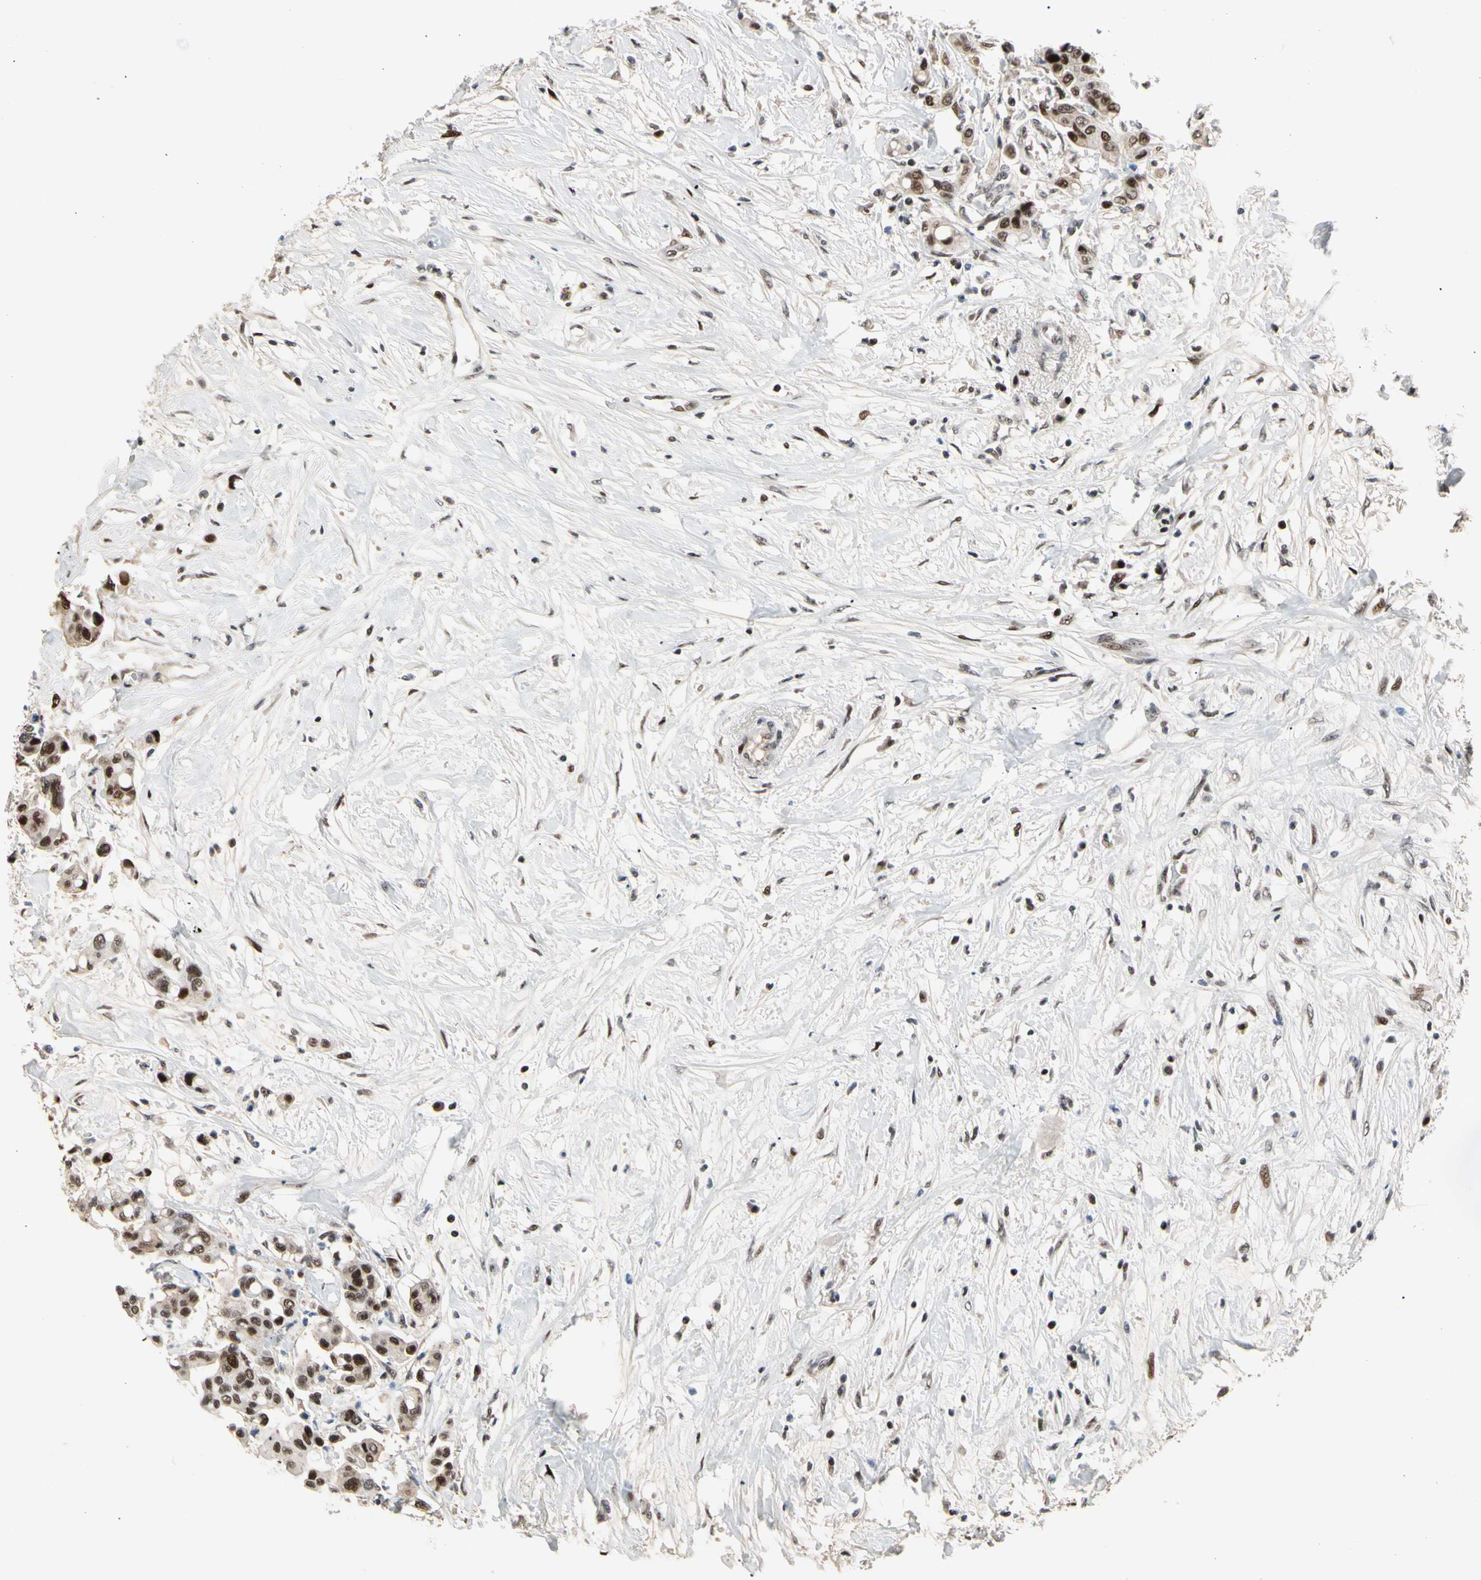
{"staining": {"intensity": "moderate", "quantity": ">75%", "location": "nuclear"}, "tissue": "colorectal cancer", "cell_type": "Tumor cells", "image_type": "cancer", "snomed": [{"axis": "morphology", "description": "Normal tissue, NOS"}, {"axis": "morphology", "description": "Adenocarcinoma, NOS"}, {"axis": "topography", "description": "Colon"}], "caption": "High-power microscopy captured an immunohistochemistry (IHC) histopathology image of colorectal cancer (adenocarcinoma), revealing moderate nuclear positivity in approximately >75% of tumor cells.", "gene": "FOXO3", "patient": {"sex": "male", "age": 82}}